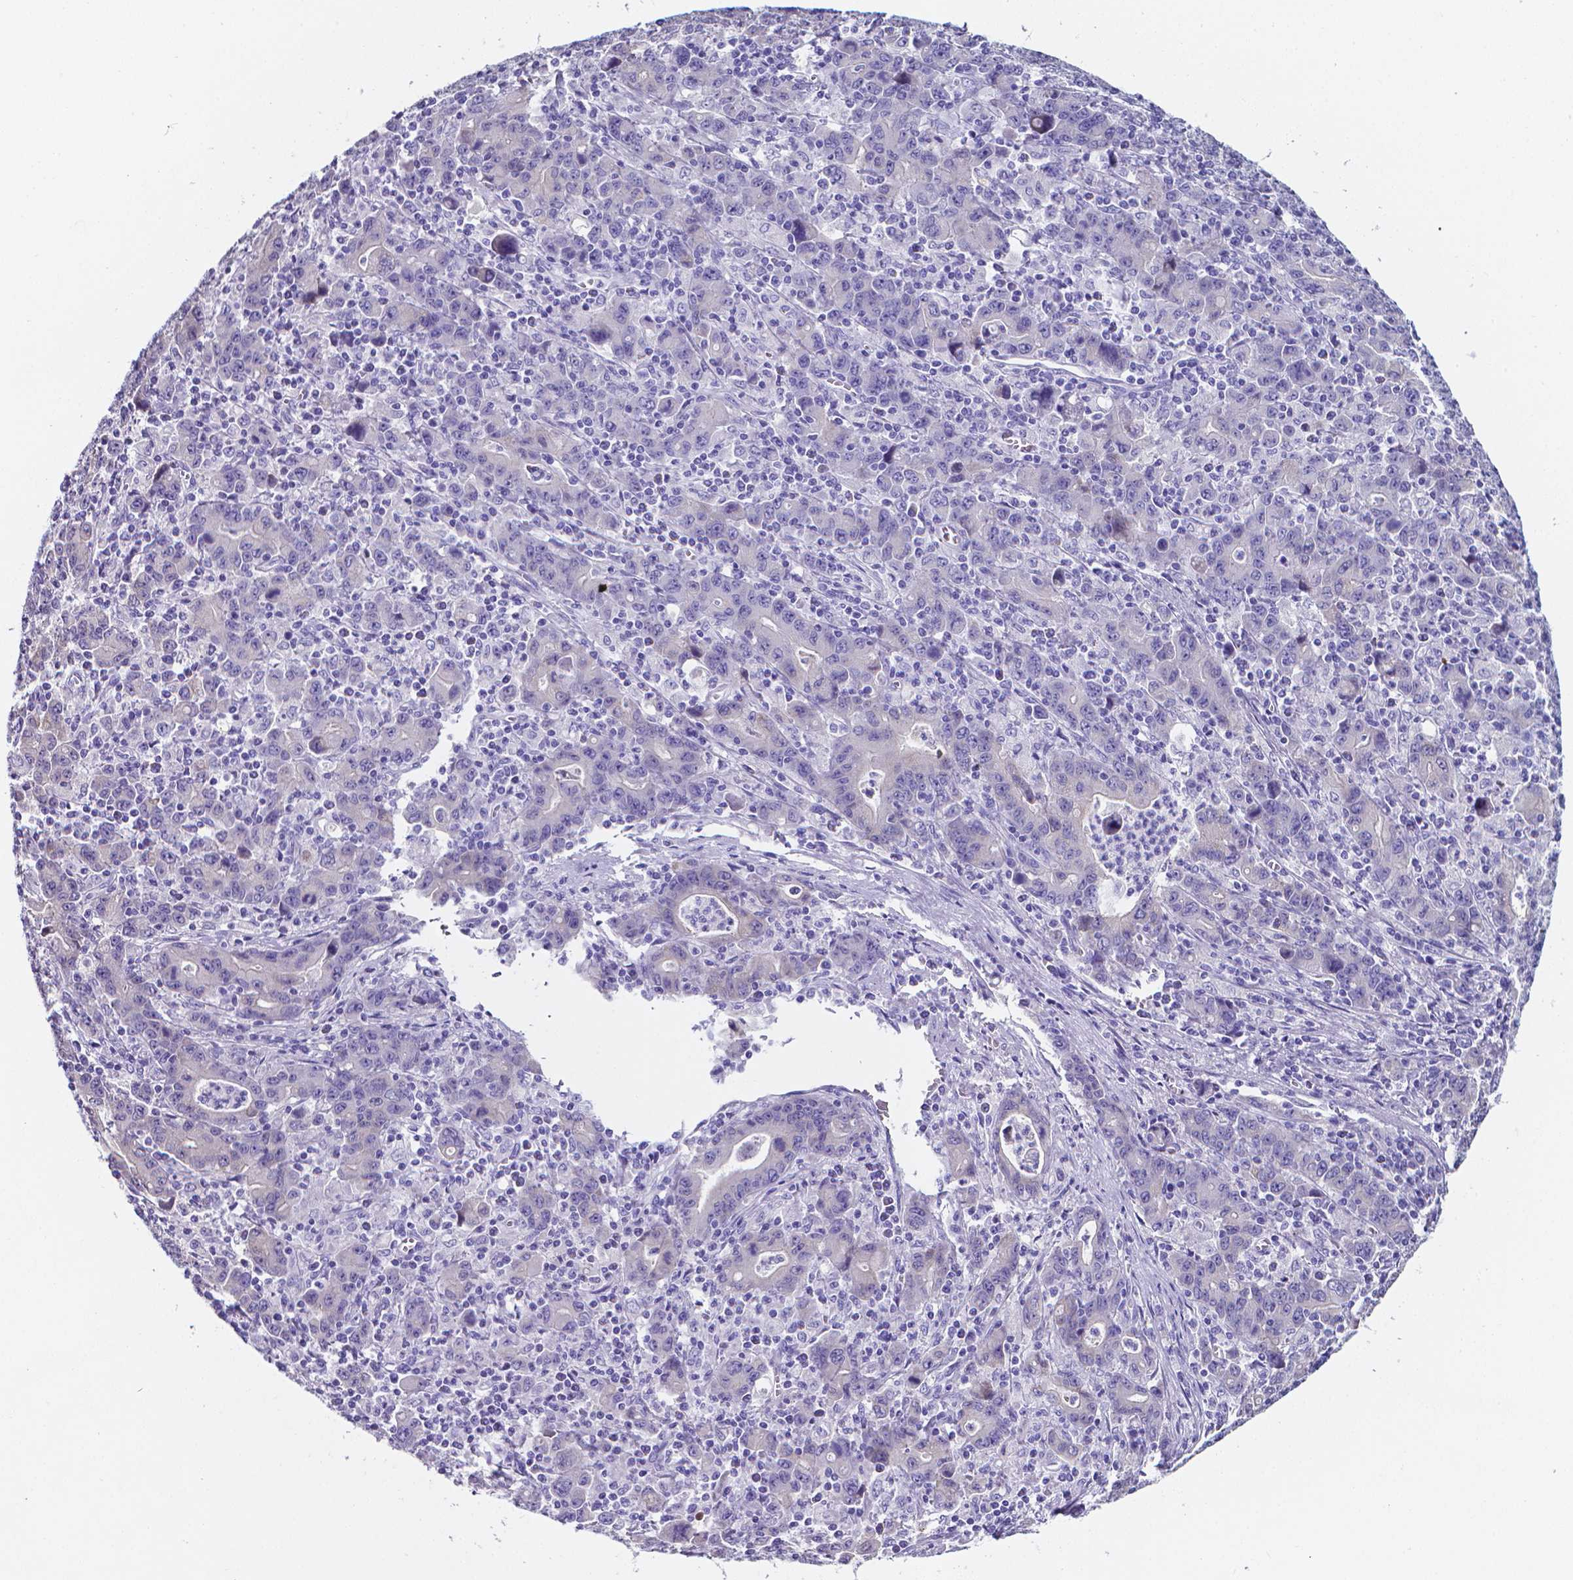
{"staining": {"intensity": "negative", "quantity": "none", "location": "none"}, "tissue": "stomach cancer", "cell_type": "Tumor cells", "image_type": "cancer", "snomed": [{"axis": "morphology", "description": "Adenocarcinoma, NOS"}, {"axis": "topography", "description": "Stomach, upper"}], "caption": "Stomach adenocarcinoma was stained to show a protein in brown. There is no significant staining in tumor cells. Brightfield microscopy of IHC stained with DAB (brown) and hematoxylin (blue), captured at high magnification.", "gene": "LRRC73", "patient": {"sex": "male", "age": 69}}